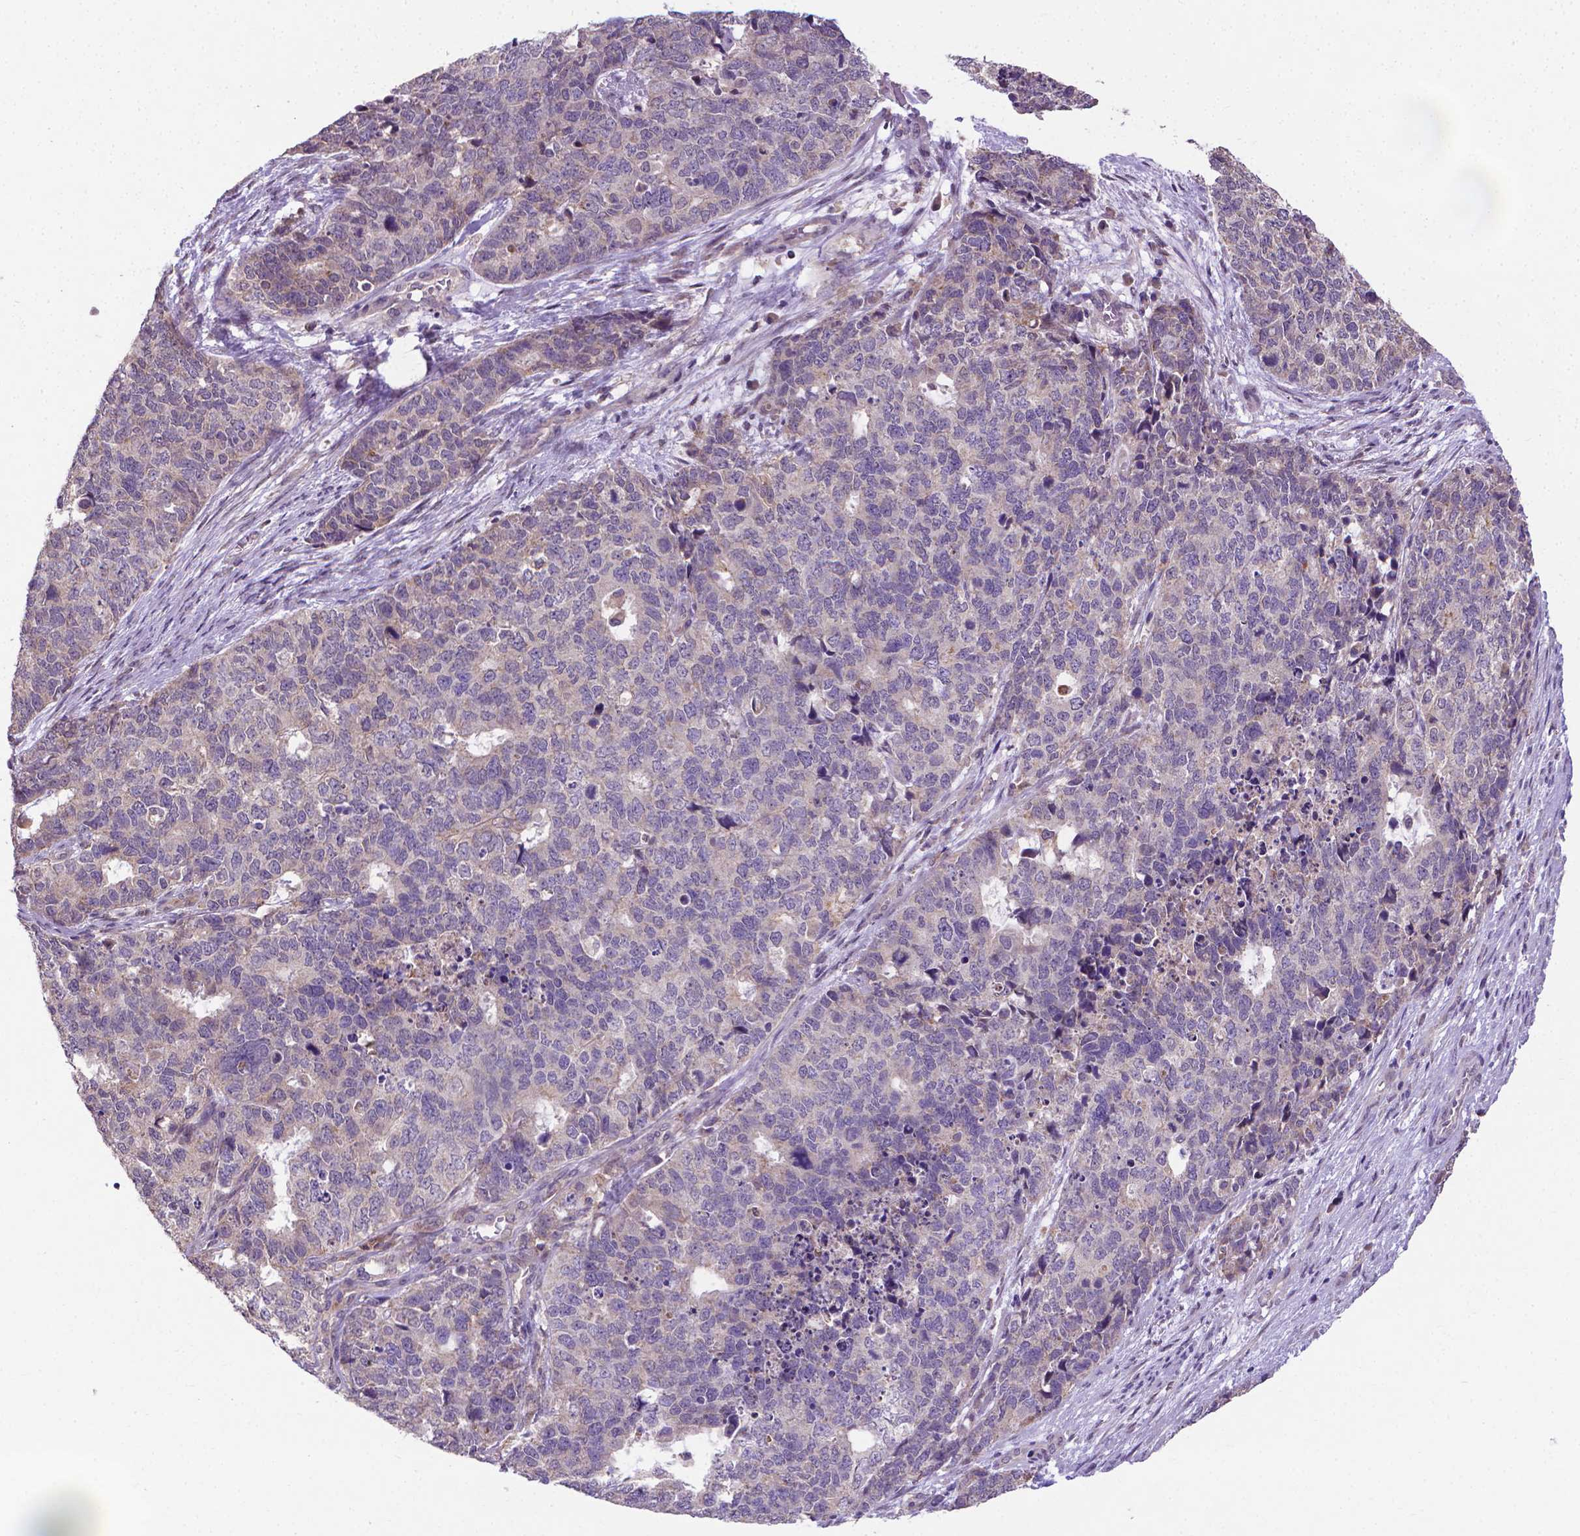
{"staining": {"intensity": "negative", "quantity": "none", "location": "none"}, "tissue": "cervical cancer", "cell_type": "Tumor cells", "image_type": "cancer", "snomed": [{"axis": "morphology", "description": "Squamous cell carcinoma, NOS"}, {"axis": "topography", "description": "Cervix"}], "caption": "Histopathology image shows no significant protein expression in tumor cells of cervical cancer (squamous cell carcinoma). The staining is performed using DAB (3,3'-diaminobenzidine) brown chromogen with nuclei counter-stained in using hematoxylin.", "gene": "GPR63", "patient": {"sex": "female", "age": 63}}